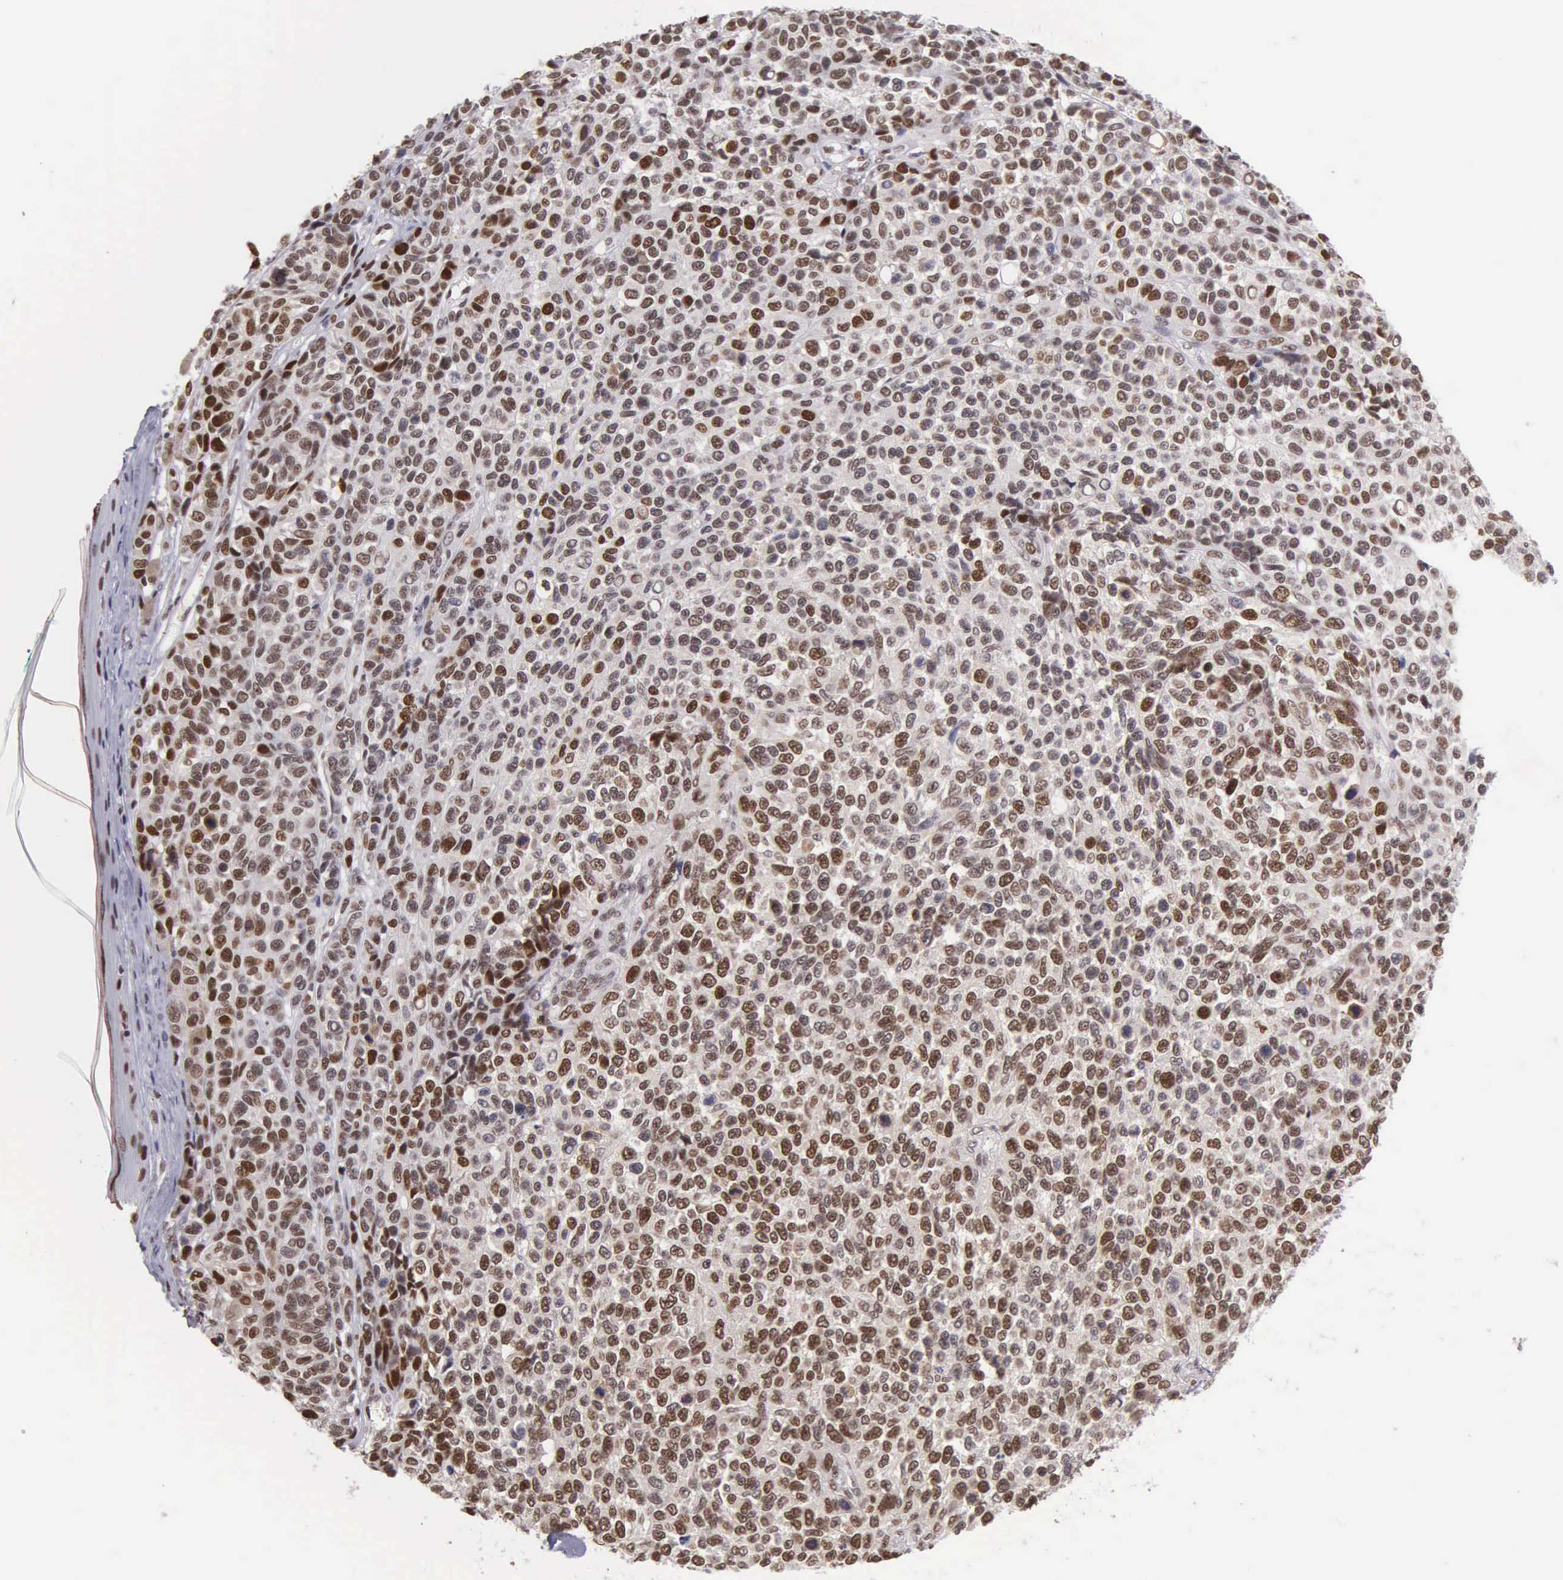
{"staining": {"intensity": "moderate", "quantity": ">75%", "location": "nuclear"}, "tissue": "melanoma", "cell_type": "Tumor cells", "image_type": "cancer", "snomed": [{"axis": "morphology", "description": "Malignant melanoma, NOS"}, {"axis": "topography", "description": "Skin"}], "caption": "Melanoma stained with a brown dye reveals moderate nuclear positive positivity in approximately >75% of tumor cells.", "gene": "UBR7", "patient": {"sex": "female", "age": 85}}